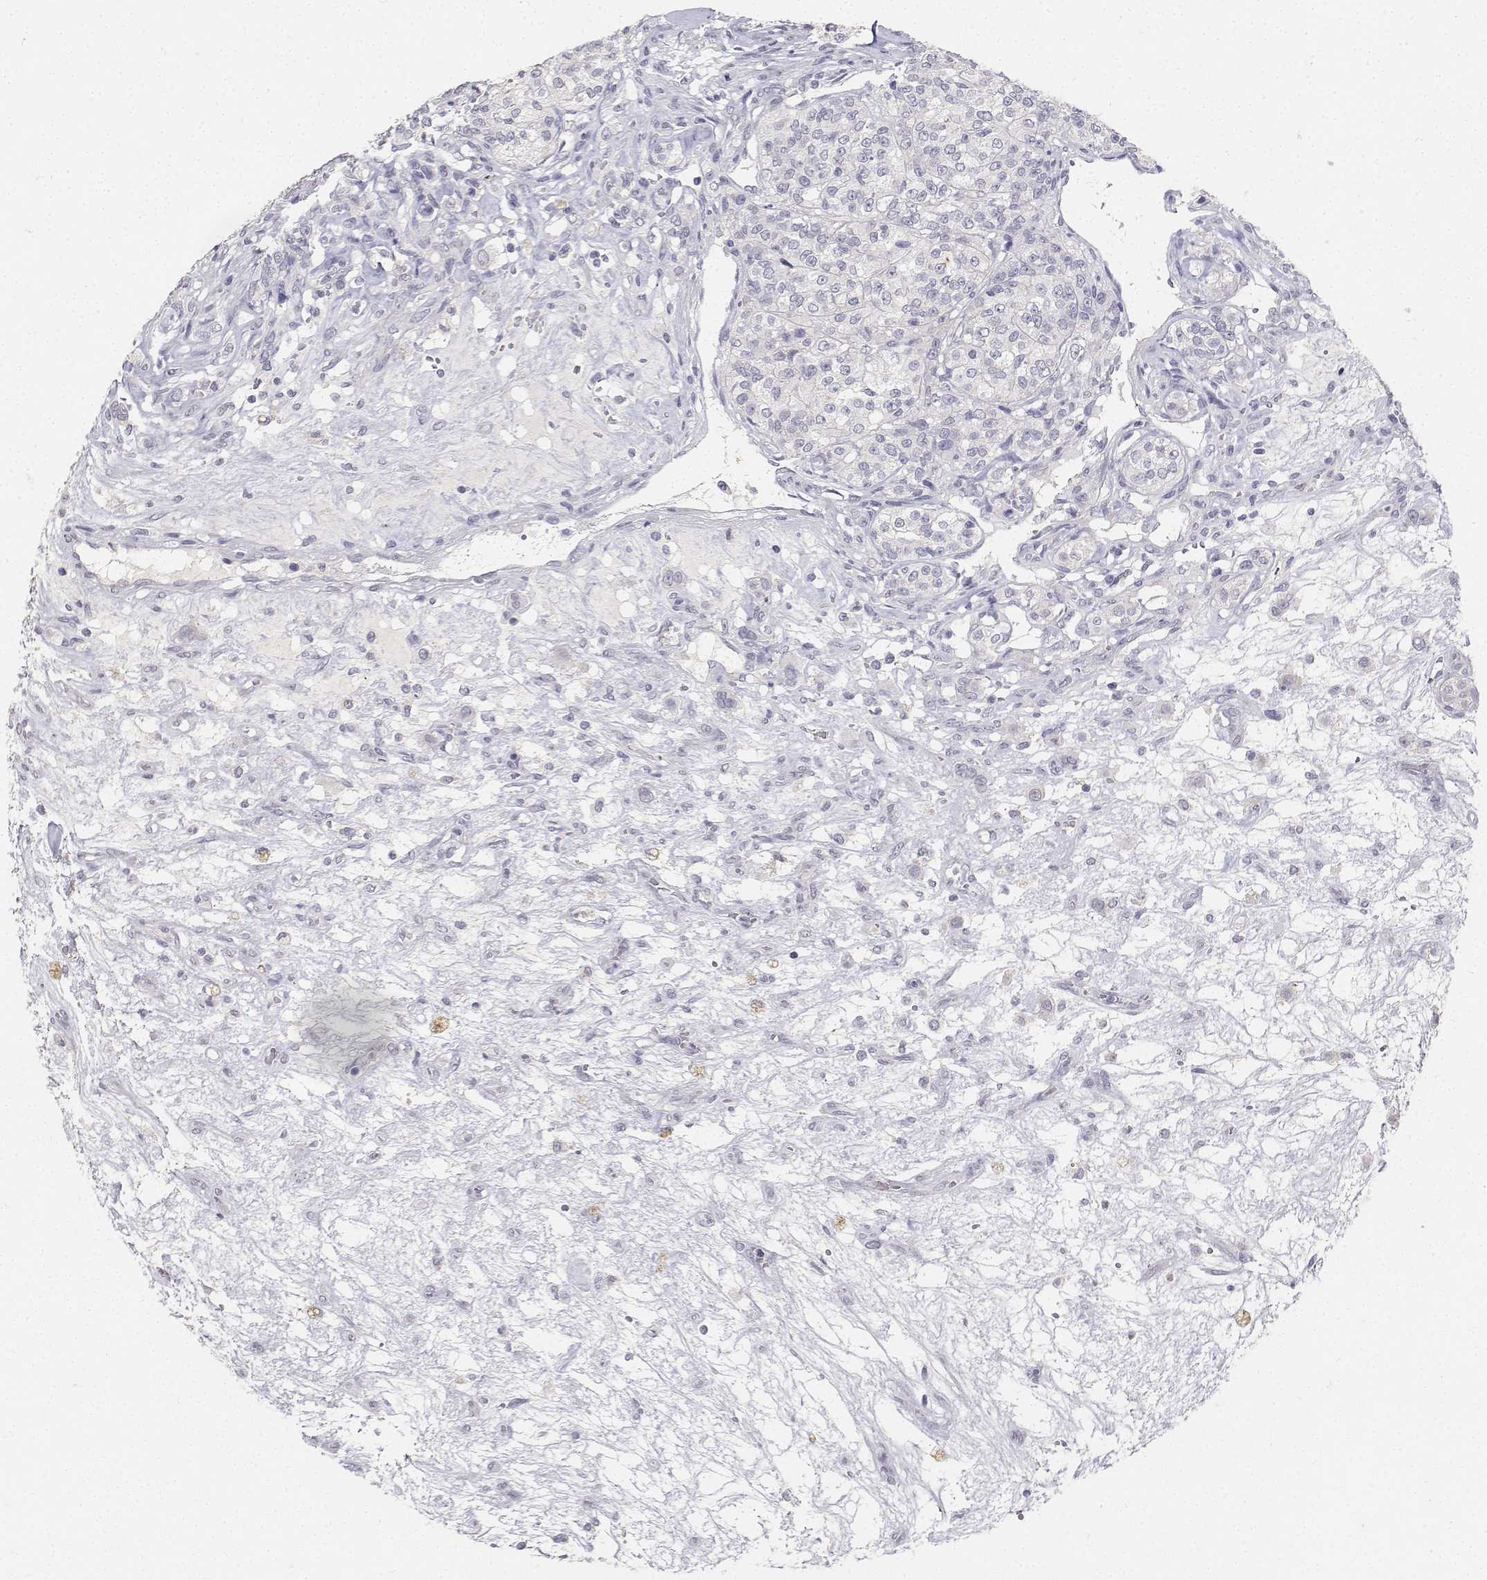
{"staining": {"intensity": "negative", "quantity": "none", "location": "none"}, "tissue": "renal cancer", "cell_type": "Tumor cells", "image_type": "cancer", "snomed": [{"axis": "morphology", "description": "Adenocarcinoma, NOS"}, {"axis": "topography", "description": "Kidney"}], "caption": "Tumor cells are negative for protein expression in human renal cancer.", "gene": "PAEP", "patient": {"sex": "female", "age": 63}}